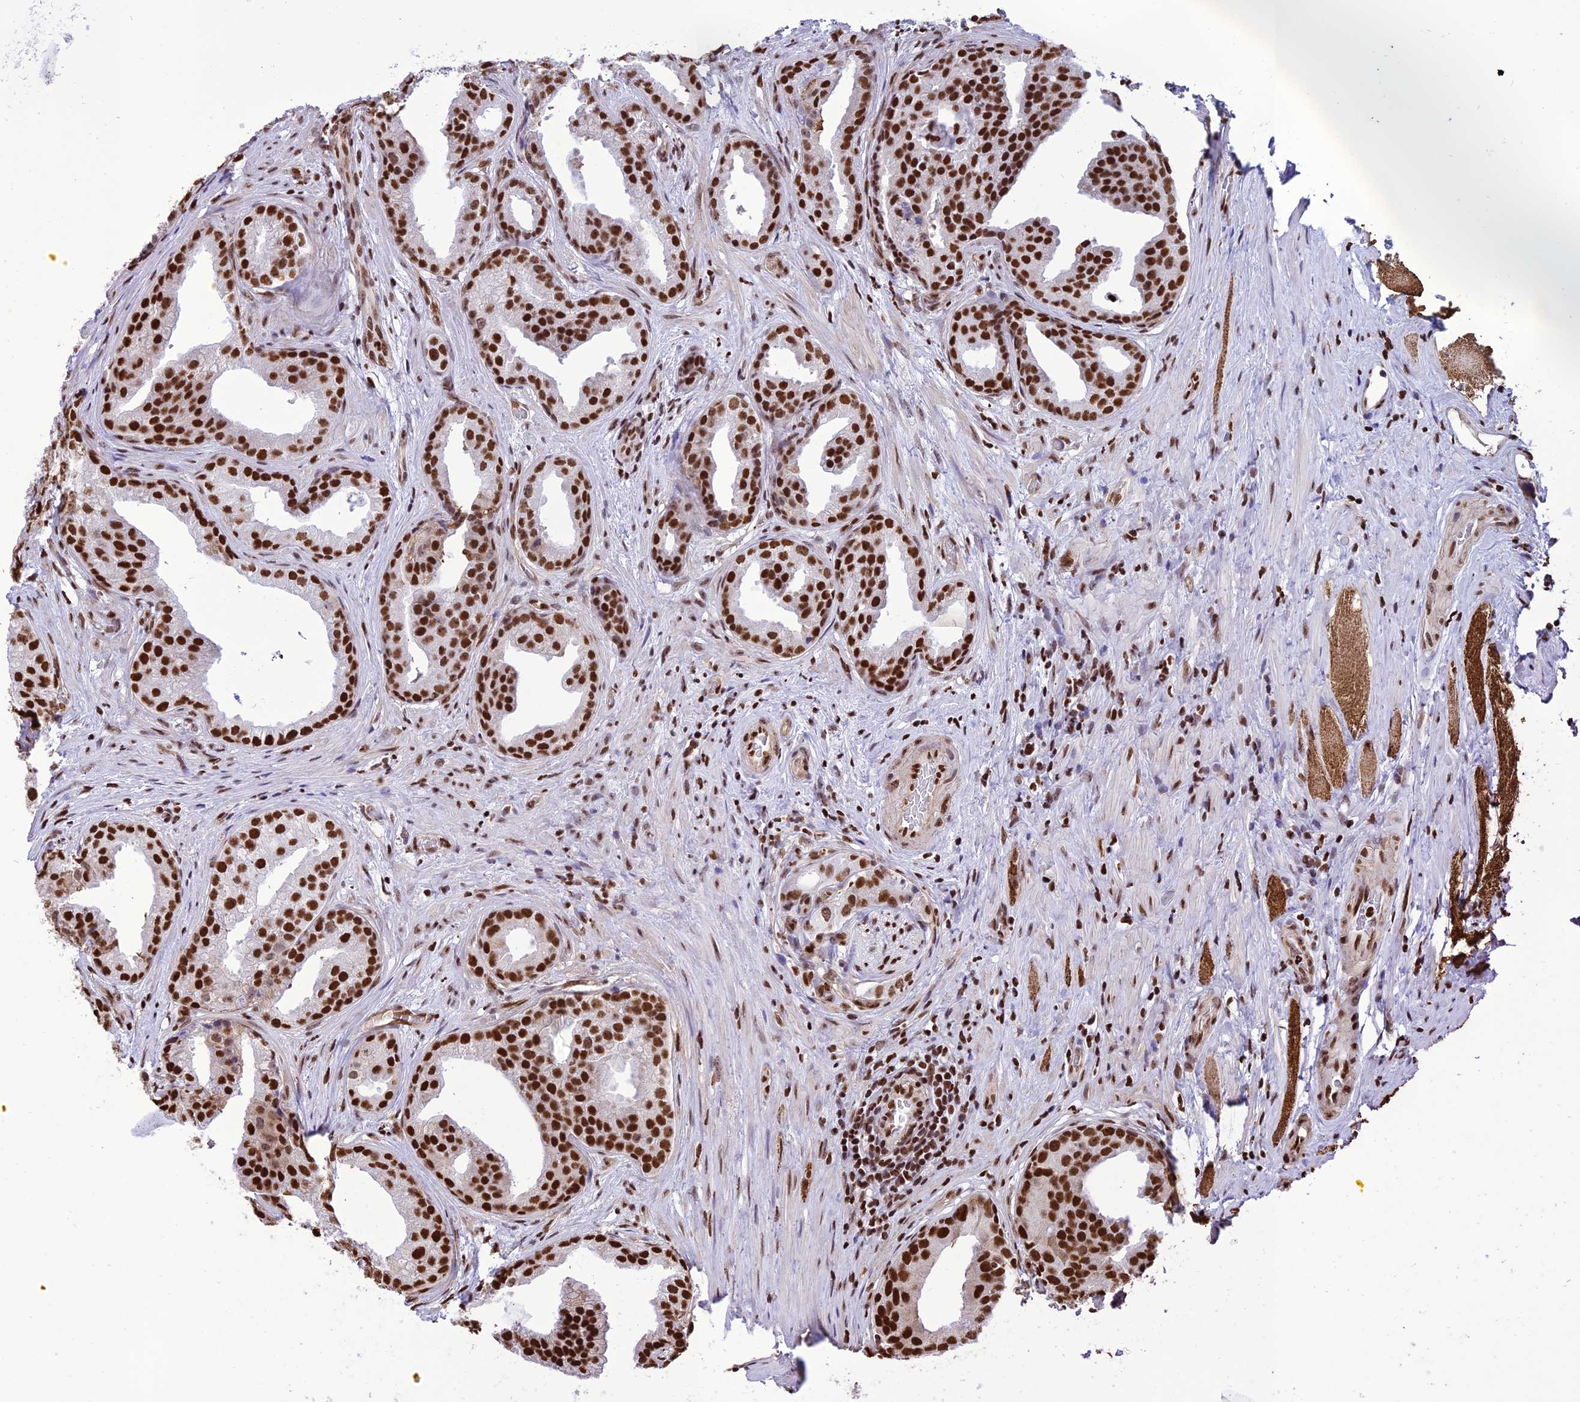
{"staining": {"intensity": "strong", "quantity": ">75%", "location": "nuclear"}, "tissue": "prostate cancer", "cell_type": "Tumor cells", "image_type": "cancer", "snomed": [{"axis": "morphology", "description": "Adenocarcinoma, Low grade"}, {"axis": "topography", "description": "Prostate"}], "caption": "Immunohistochemical staining of human prostate cancer (low-grade adenocarcinoma) displays high levels of strong nuclear protein positivity in approximately >75% of tumor cells. (brown staining indicates protein expression, while blue staining denotes nuclei).", "gene": "INO80E", "patient": {"sex": "male", "age": 71}}